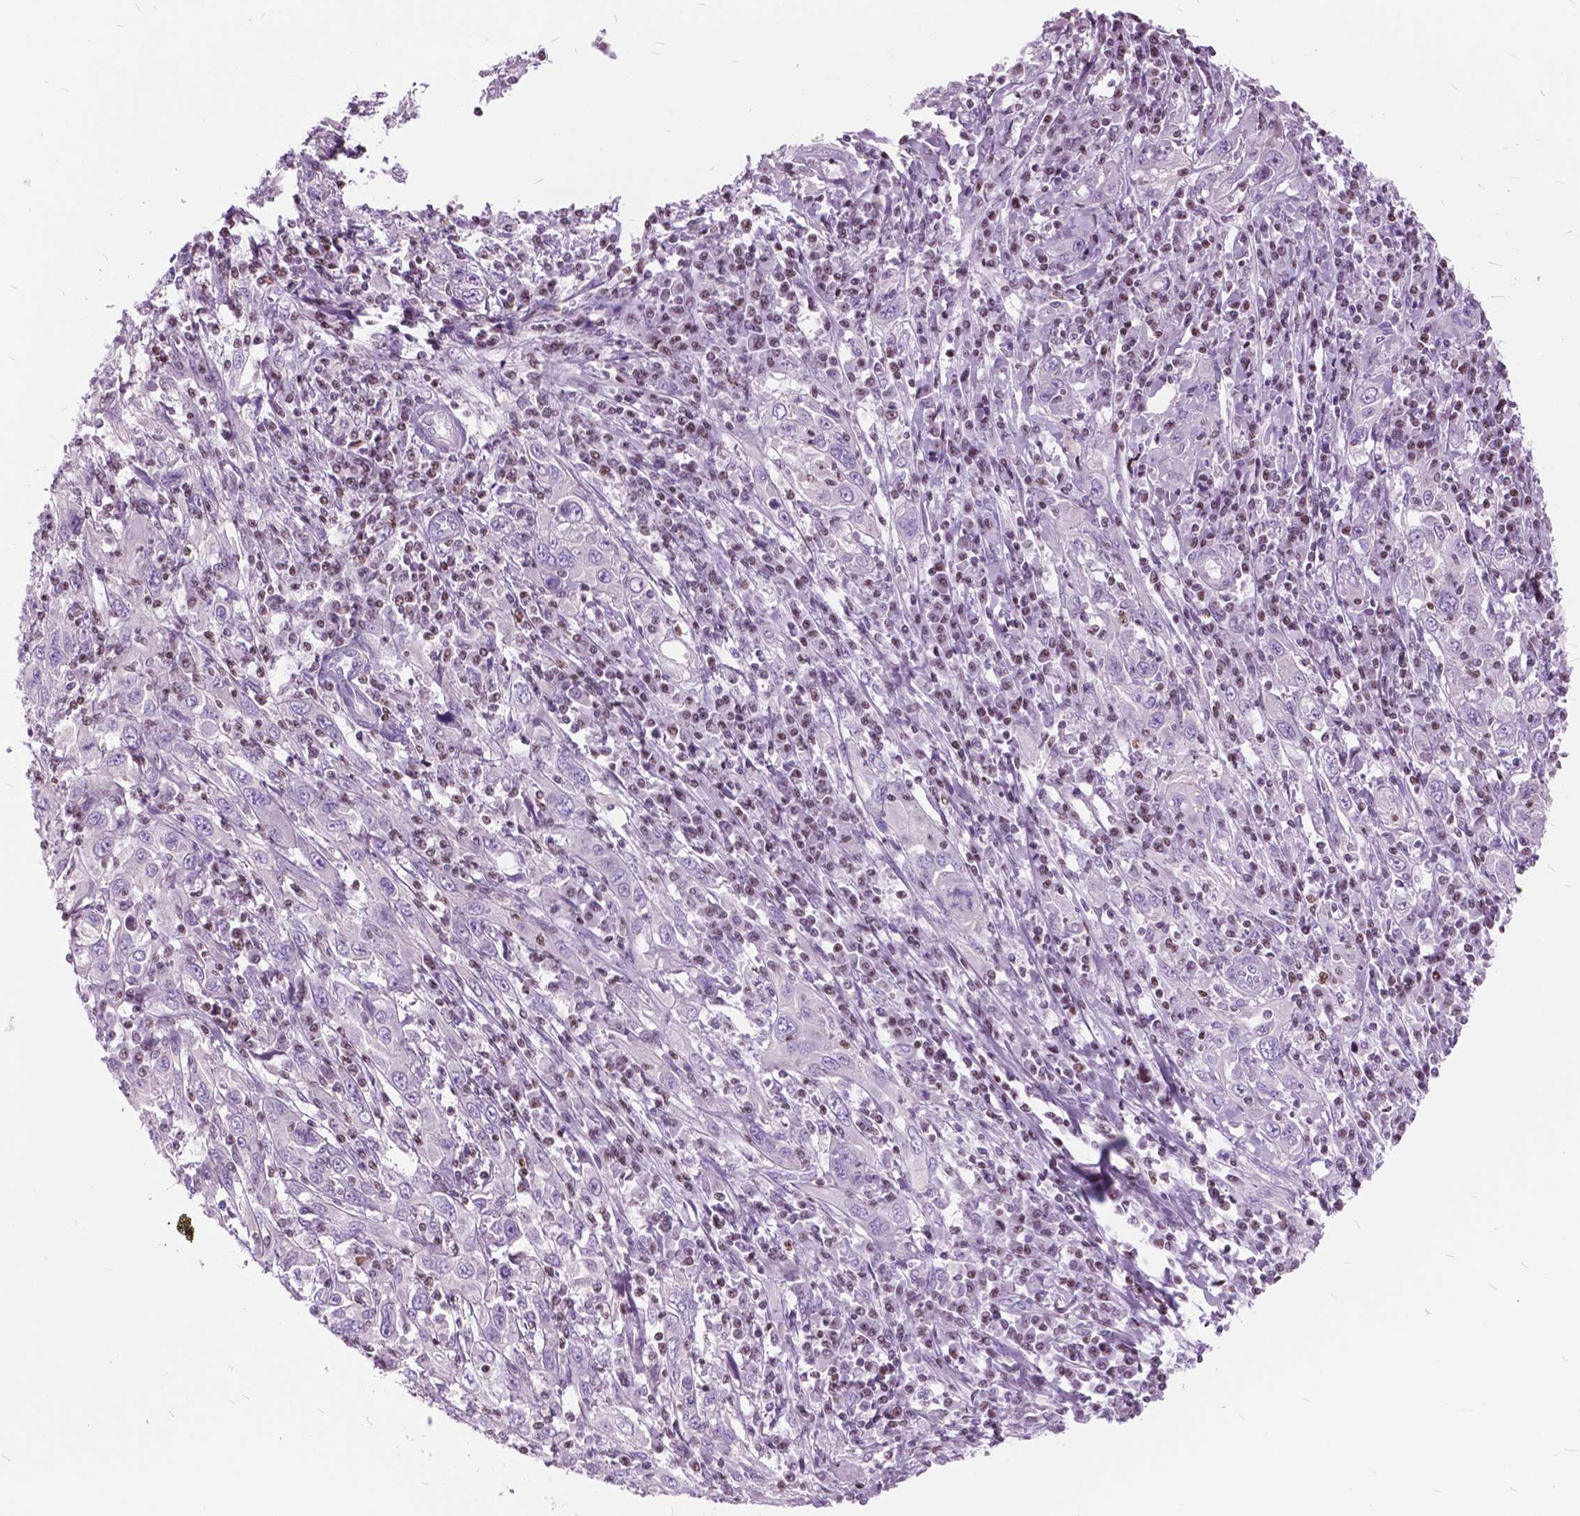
{"staining": {"intensity": "negative", "quantity": "none", "location": "none"}, "tissue": "cervical cancer", "cell_type": "Tumor cells", "image_type": "cancer", "snomed": [{"axis": "morphology", "description": "Squamous cell carcinoma, NOS"}, {"axis": "topography", "description": "Cervix"}], "caption": "The image demonstrates no significant staining in tumor cells of cervical squamous cell carcinoma.", "gene": "SP140", "patient": {"sex": "female", "age": 46}}